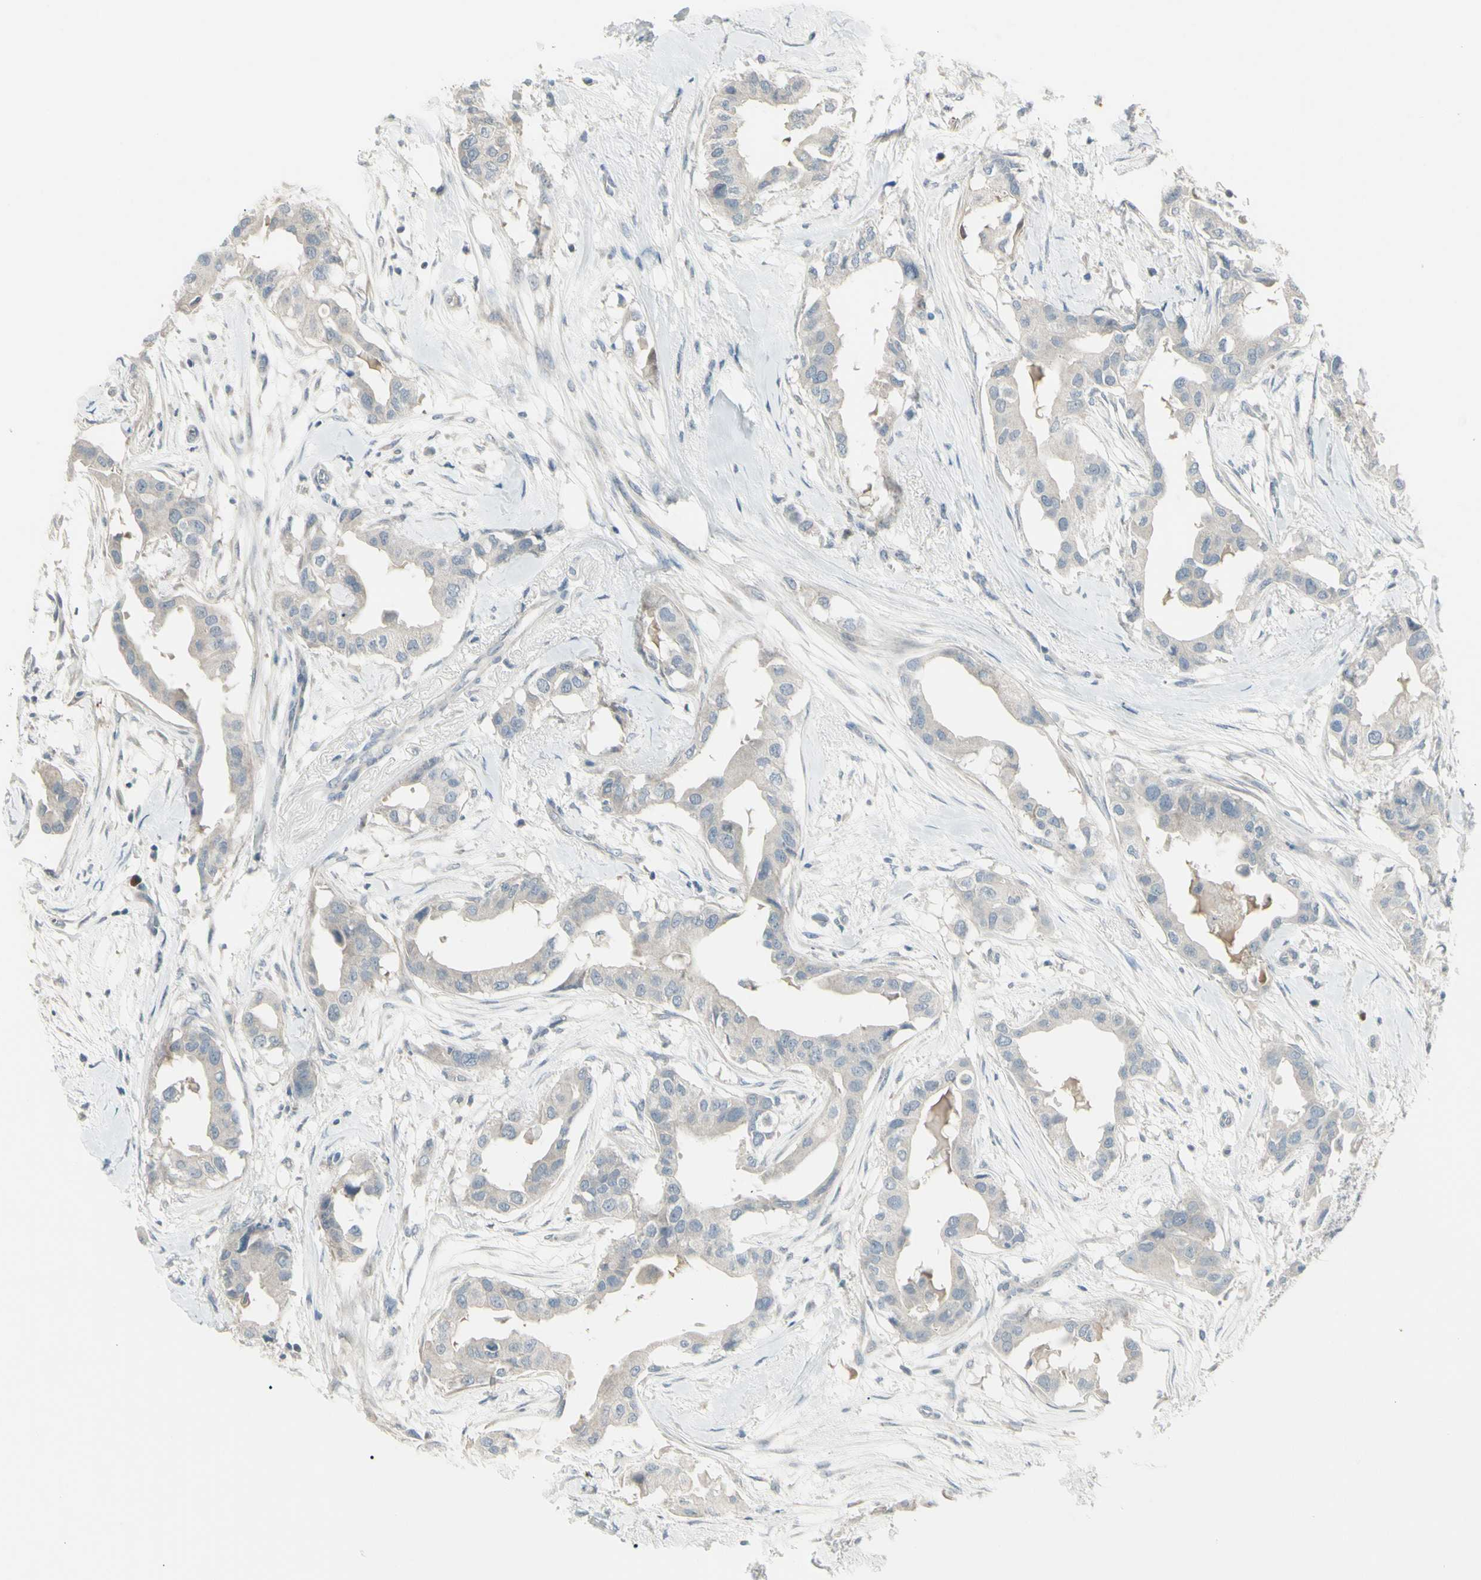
{"staining": {"intensity": "weak", "quantity": ">75%", "location": "cytoplasmic/membranous"}, "tissue": "breast cancer", "cell_type": "Tumor cells", "image_type": "cancer", "snomed": [{"axis": "morphology", "description": "Duct carcinoma"}, {"axis": "topography", "description": "Breast"}], "caption": "IHC of human intraductal carcinoma (breast) displays low levels of weak cytoplasmic/membranous expression in about >75% of tumor cells. The protein of interest is stained brown, and the nuclei are stained in blue (DAB (3,3'-diaminobenzidine) IHC with brightfield microscopy, high magnification).", "gene": "SH3GL2", "patient": {"sex": "female", "age": 40}}